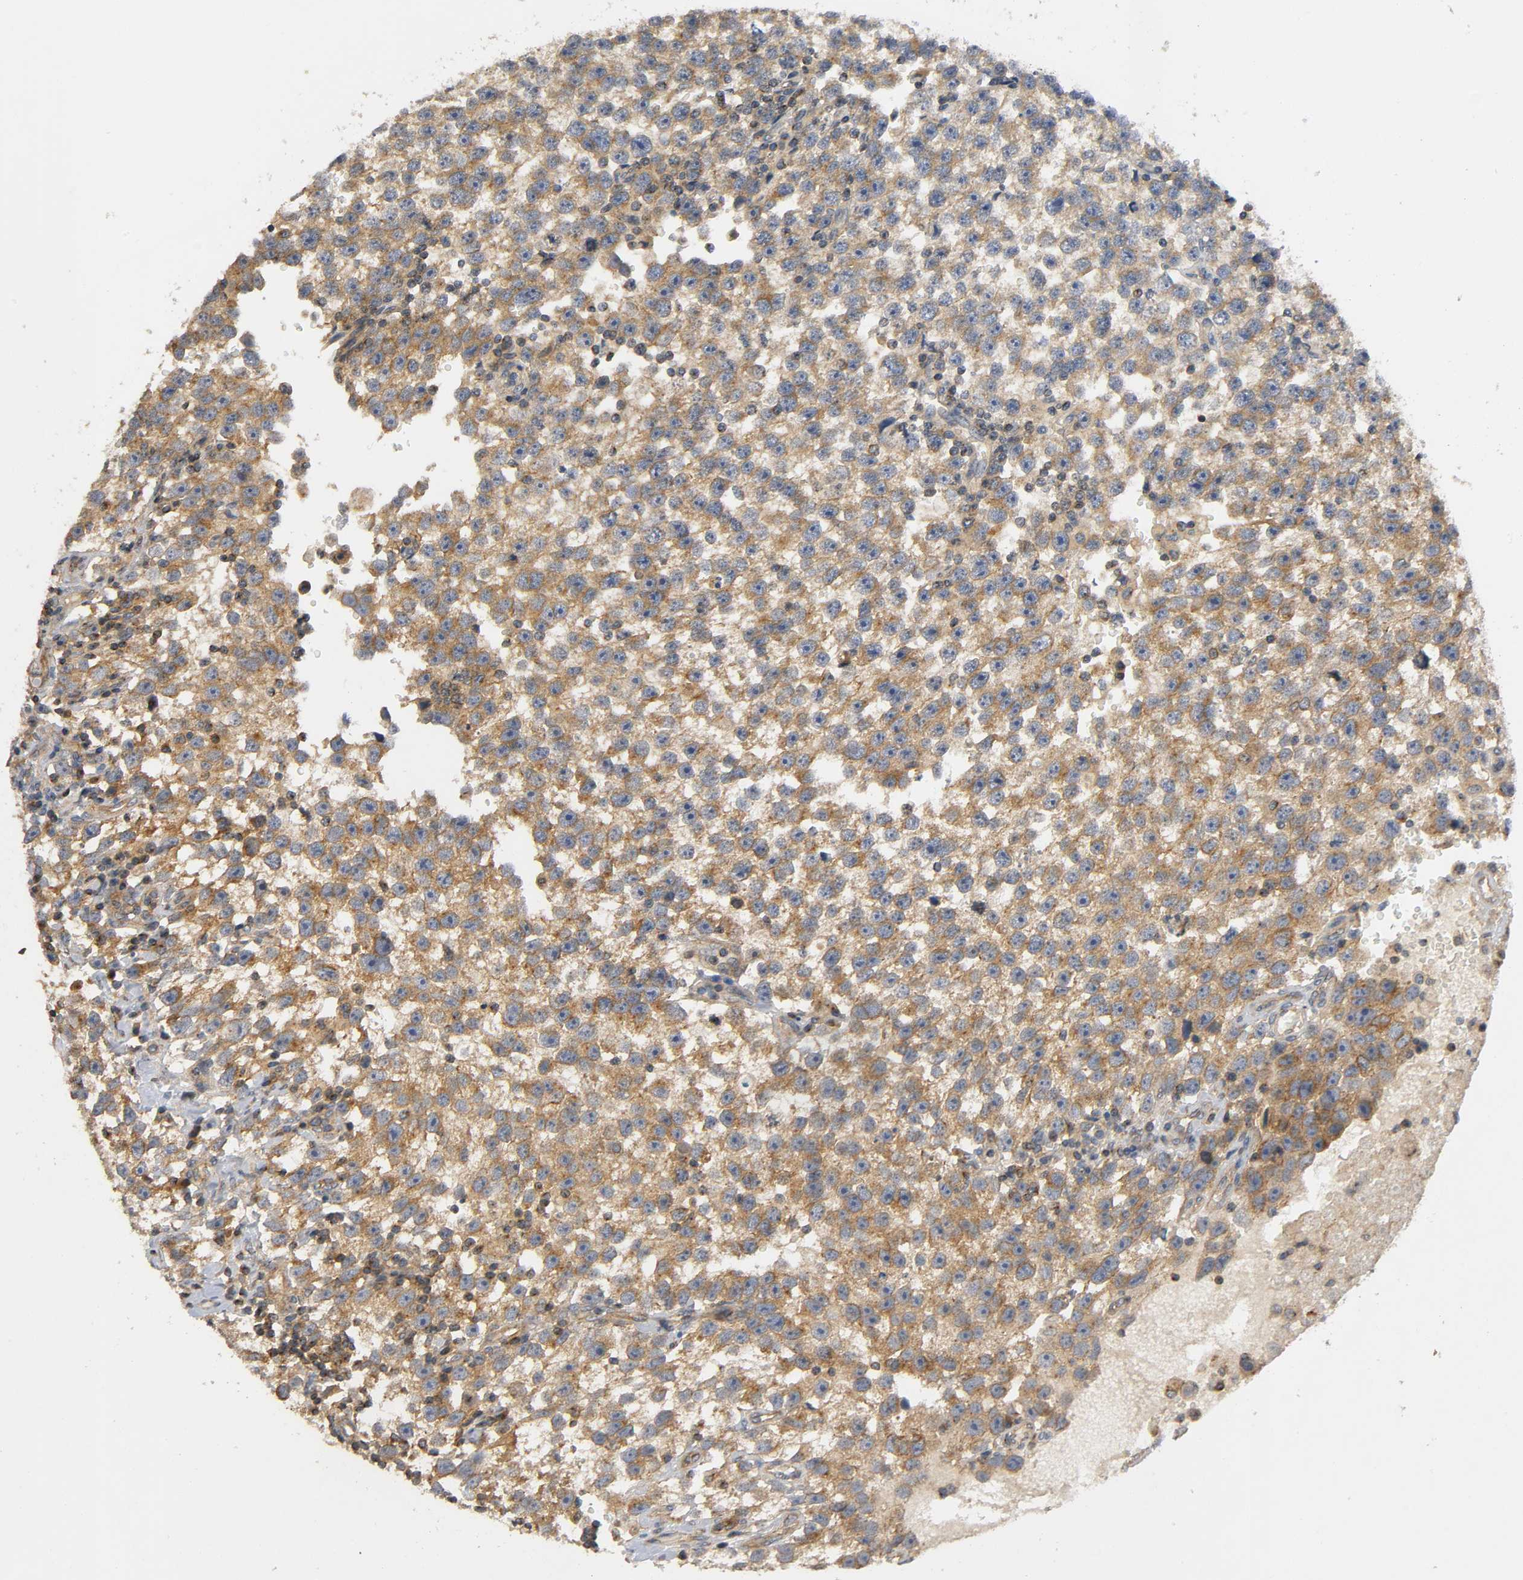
{"staining": {"intensity": "moderate", "quantity": ">75%", "location": "cytoplasmic/membranous"}, "tissue": "testis cancer", "cell_type": "Tumor cells", "image_type": "cancer", "snomed": [{"axis": "morphology", "description": "Seminoma, NOS"}, {"axis": "topography", "description": "Testis"}], "caption": "Testis cancer stained with a protein marker displays moderate staining in tumor cells.", "gene": "IKBKB", "patient": {"sex": "male", "age": 33}}